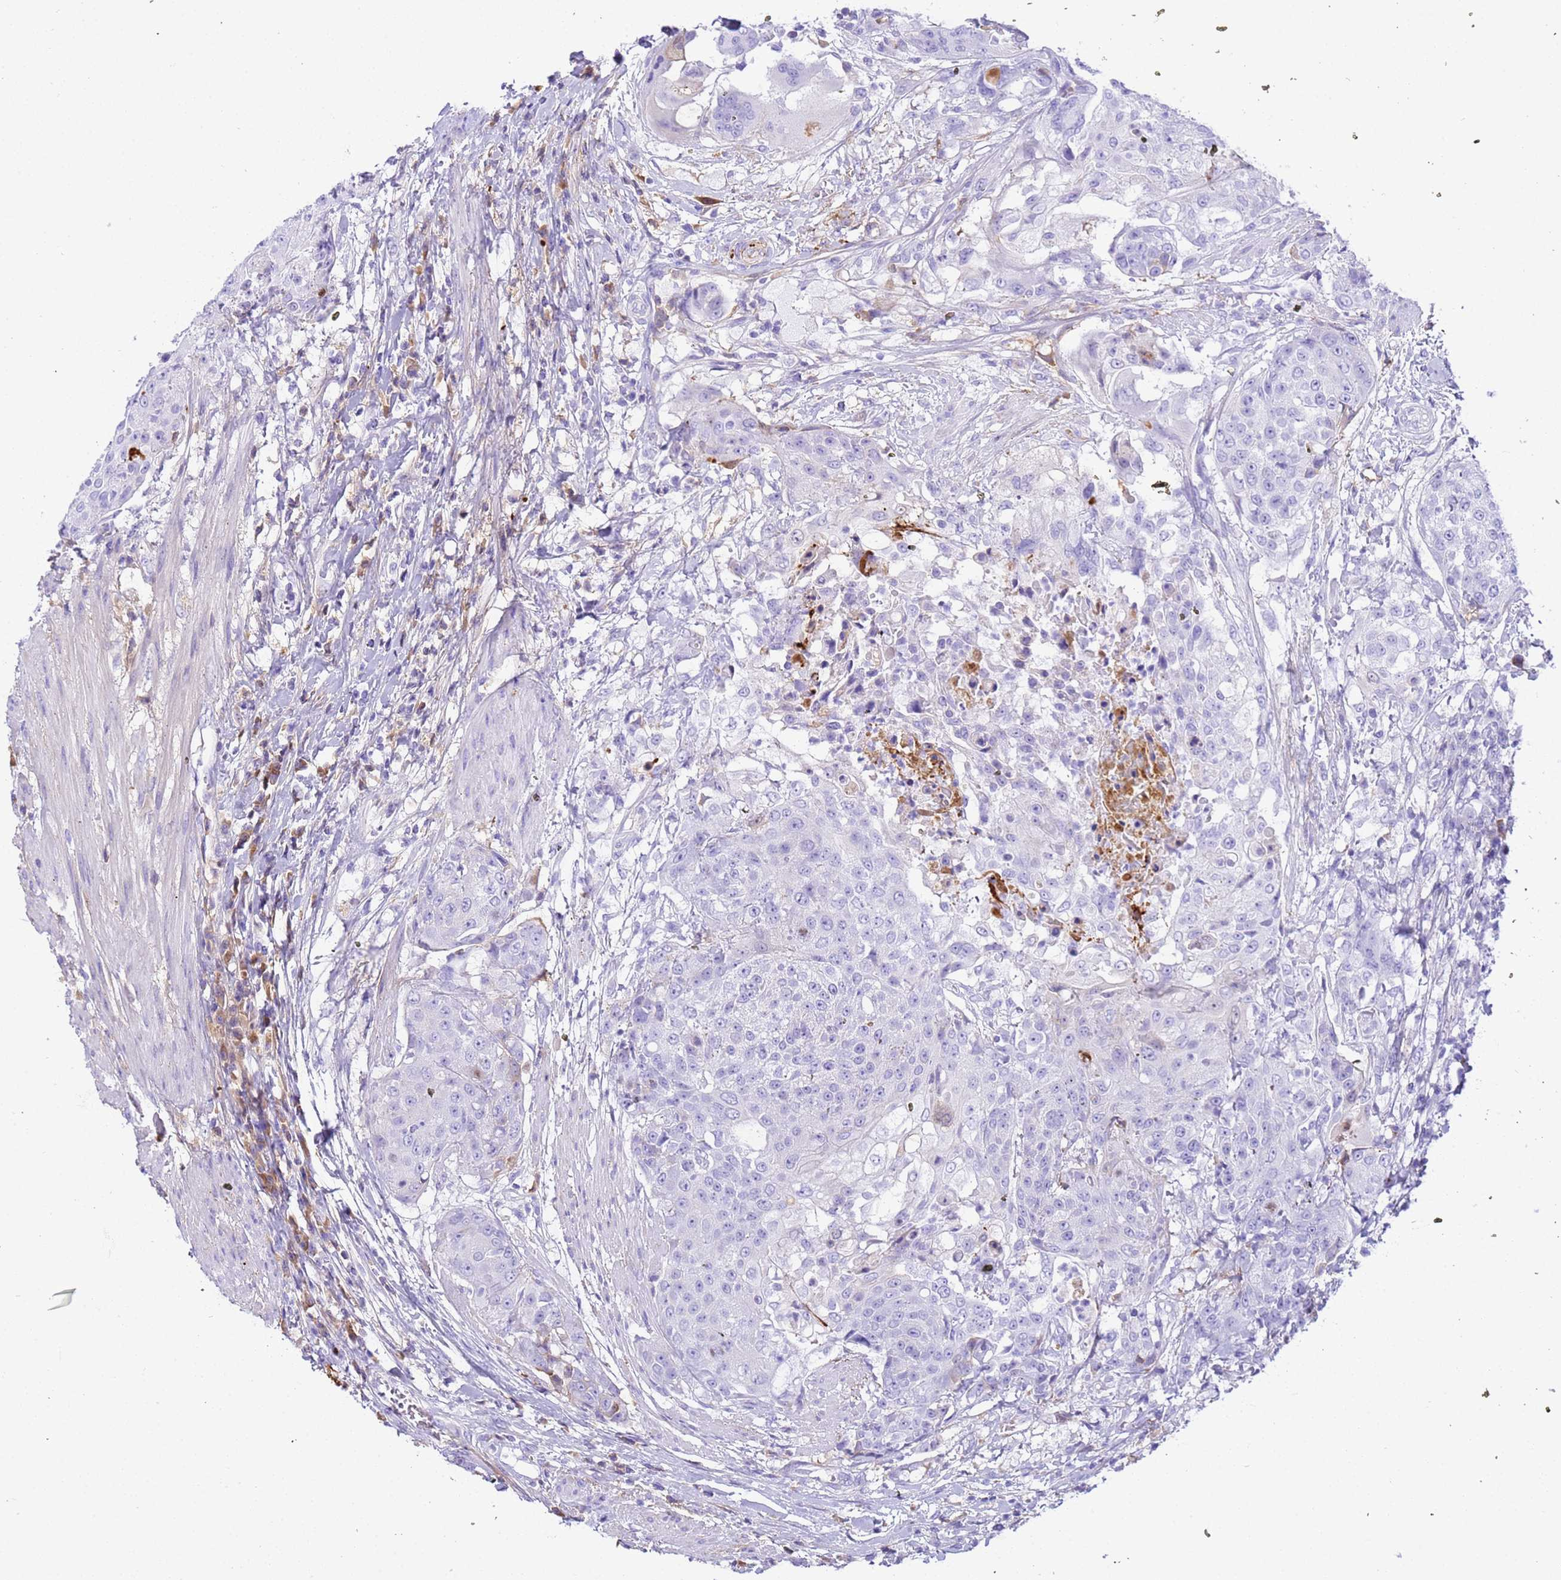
{"staining": {"intensity": "negative", "quantity": "none", "location": "none"}, "tissue": "urothelial cancer", "cell_type": "Tumor cells", "image_type": "cancer", "snomed": [{"axis": "morphology", "description": "Urothelial carcinoma, High grade"}, {"axis": "topography", "description": "Urinary bladder"}], "caption": "High-grade urothelial carcinoma was stained to show a protein in brown. There is no significant expression in tumor cells.", "gene": "CFHR2", "patient": {"sex": "female", "age": 63}}